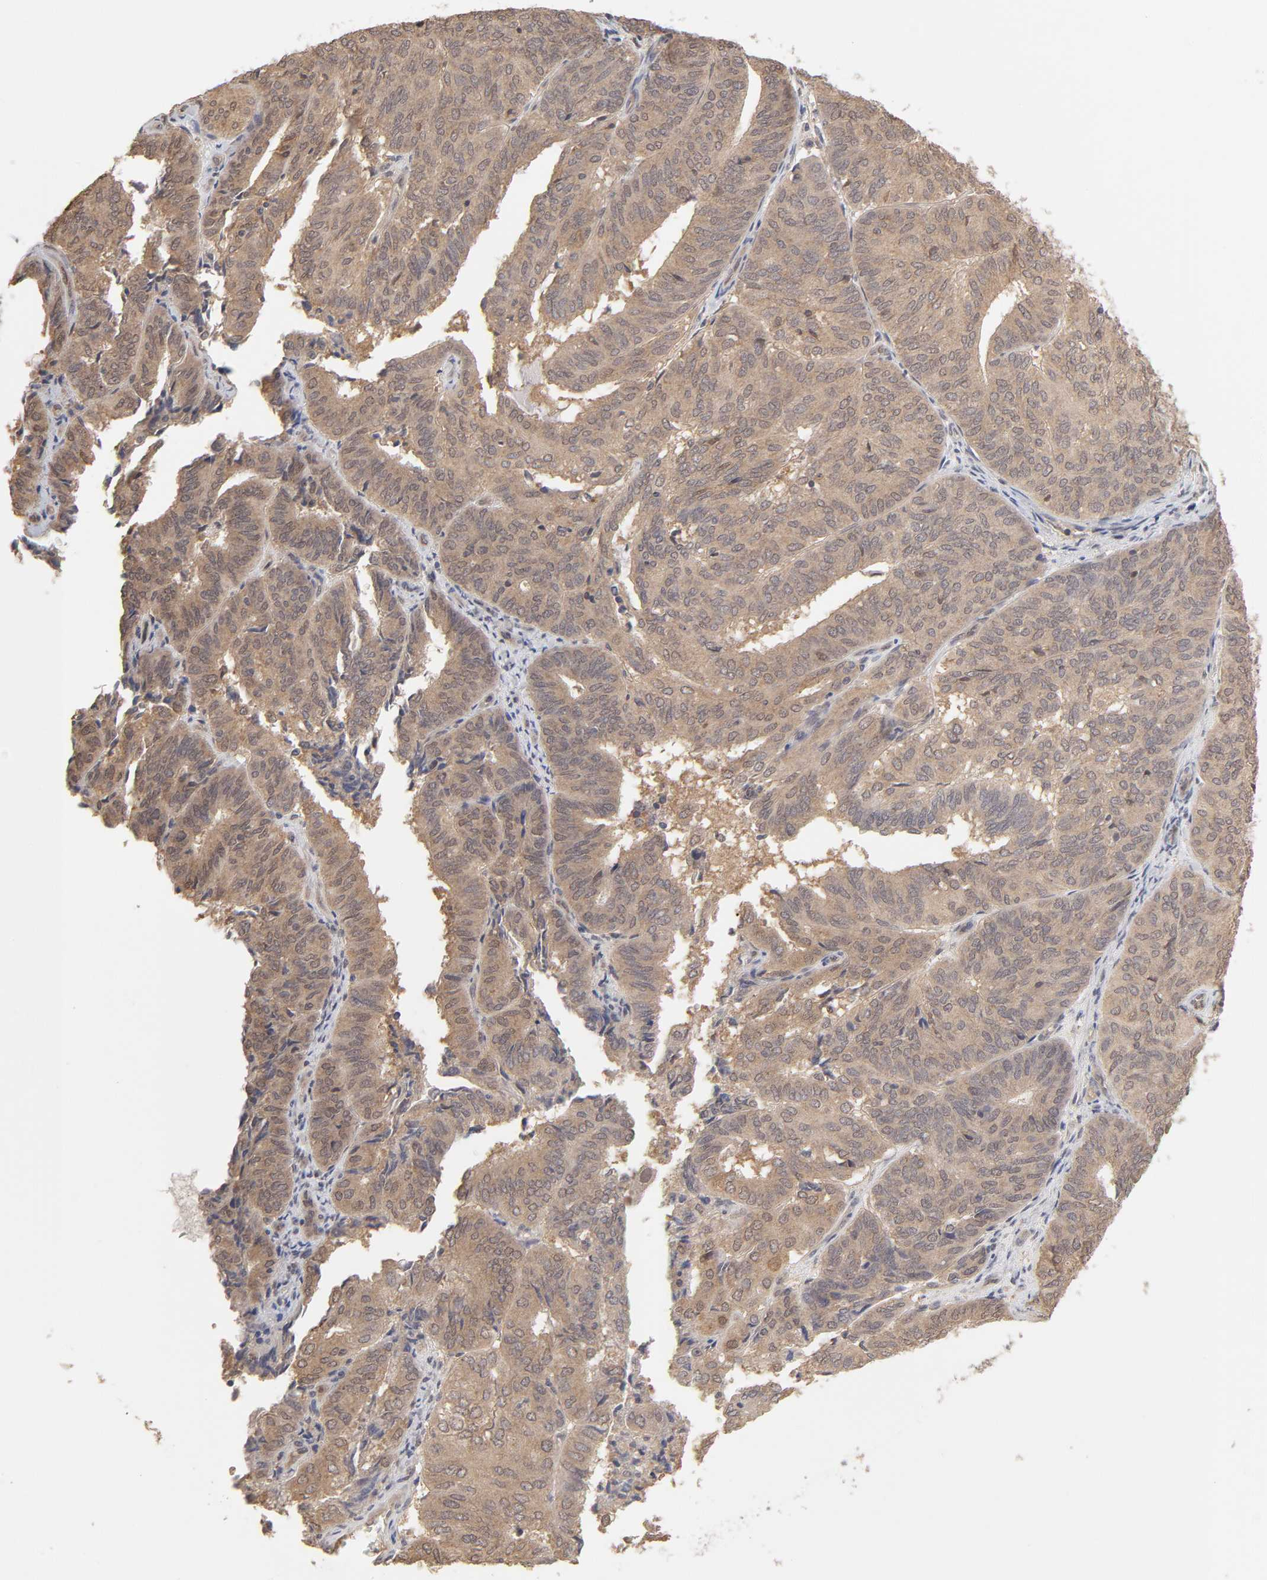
{"staining": {"intensity": "moderate", "quantity": ">75%", "location": "cytoplasmic/membranous"}, "tissue": "endometrial cancer", "cell_type": "Tumor cells", "image_type": "cancer", "snomed": [{"axis": "morphology", "description": "Adenocarcinoma, NOS"}, {"axis": "topography", "description": "Uterus"}], "caption": "The image demonstrates a brown stain indicating the presence of a protein in the cytoplasmic/membranous of tumor cells in endometrial cancer.", "gene": "MAPK1", "patient": {"sex": "female", "age": 60}}